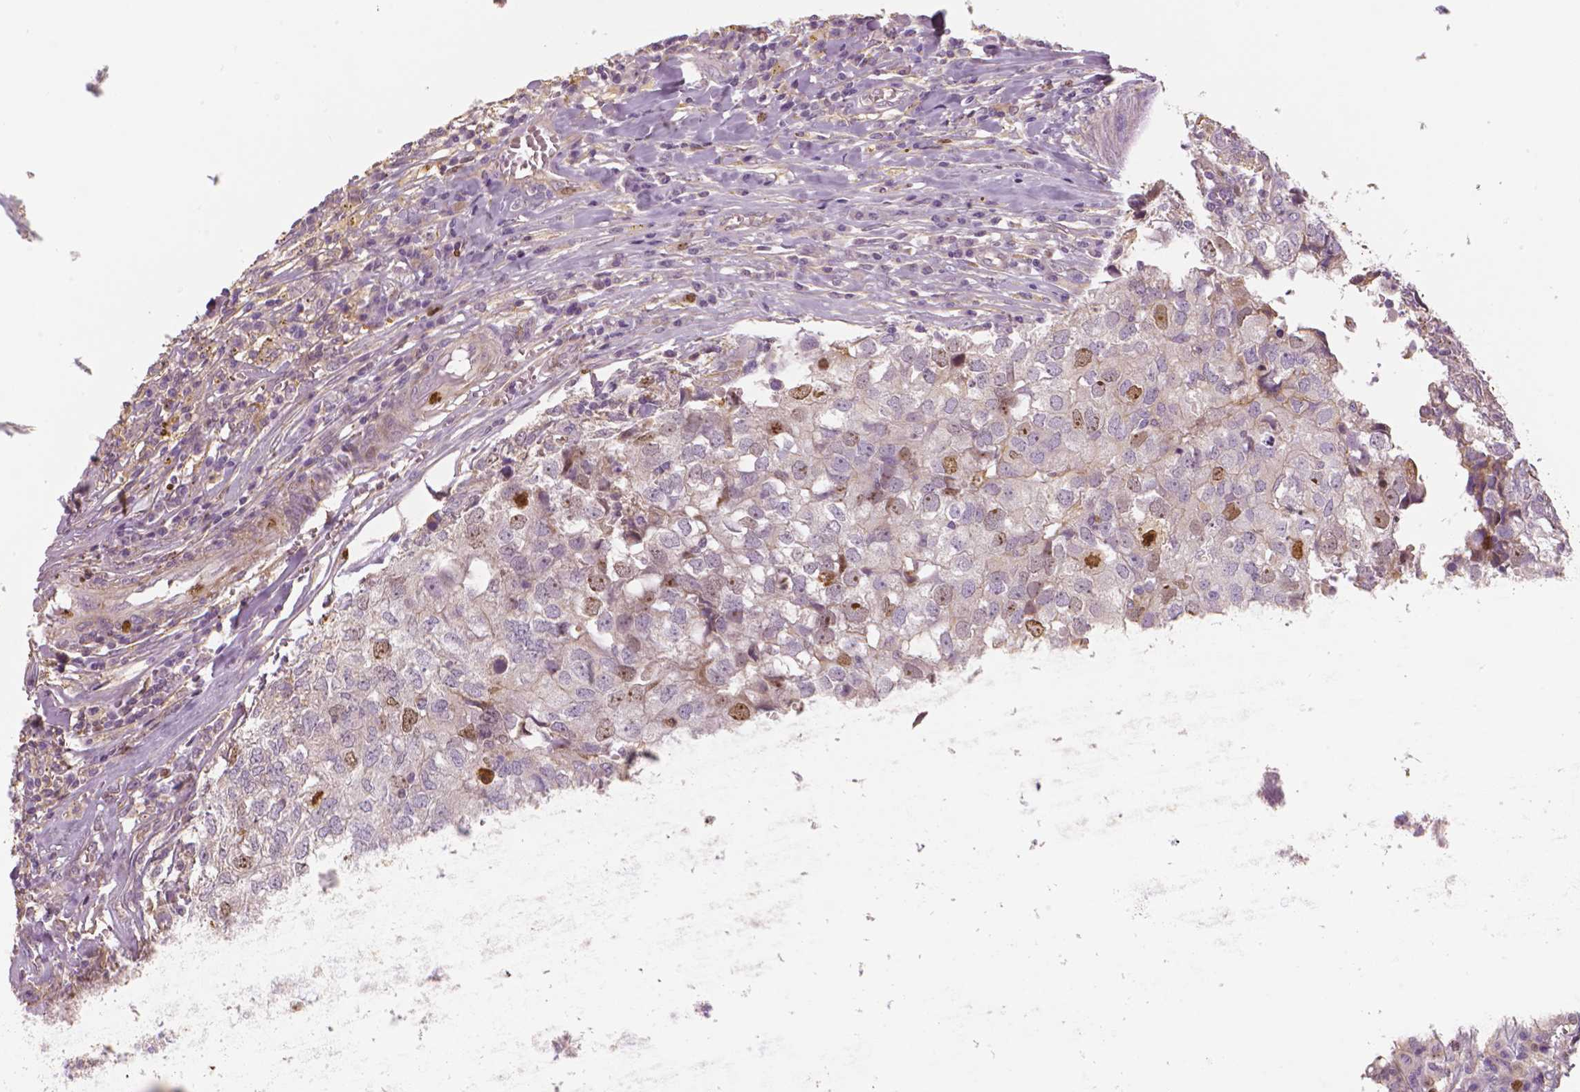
{"staining": {"intensity": "moderate", "quantity": "<25%", "location": "nuclear"}, "tissue": "breast cancer", "cell_type": "Tumor cells", "image_type": "cancer", "snomed": [{"axis": "morphology", "description": "Duct carcinoma"}, {"axis": "topography", "description": "Breast"}], "caption": "Tumor cells reveal low levels of moderate nuclear positivity in approximately <25% of cells in human invasive ductal carcinoma (breast).", "gene": "MKI67", "patient": {"sex": "female", "age": 30}}